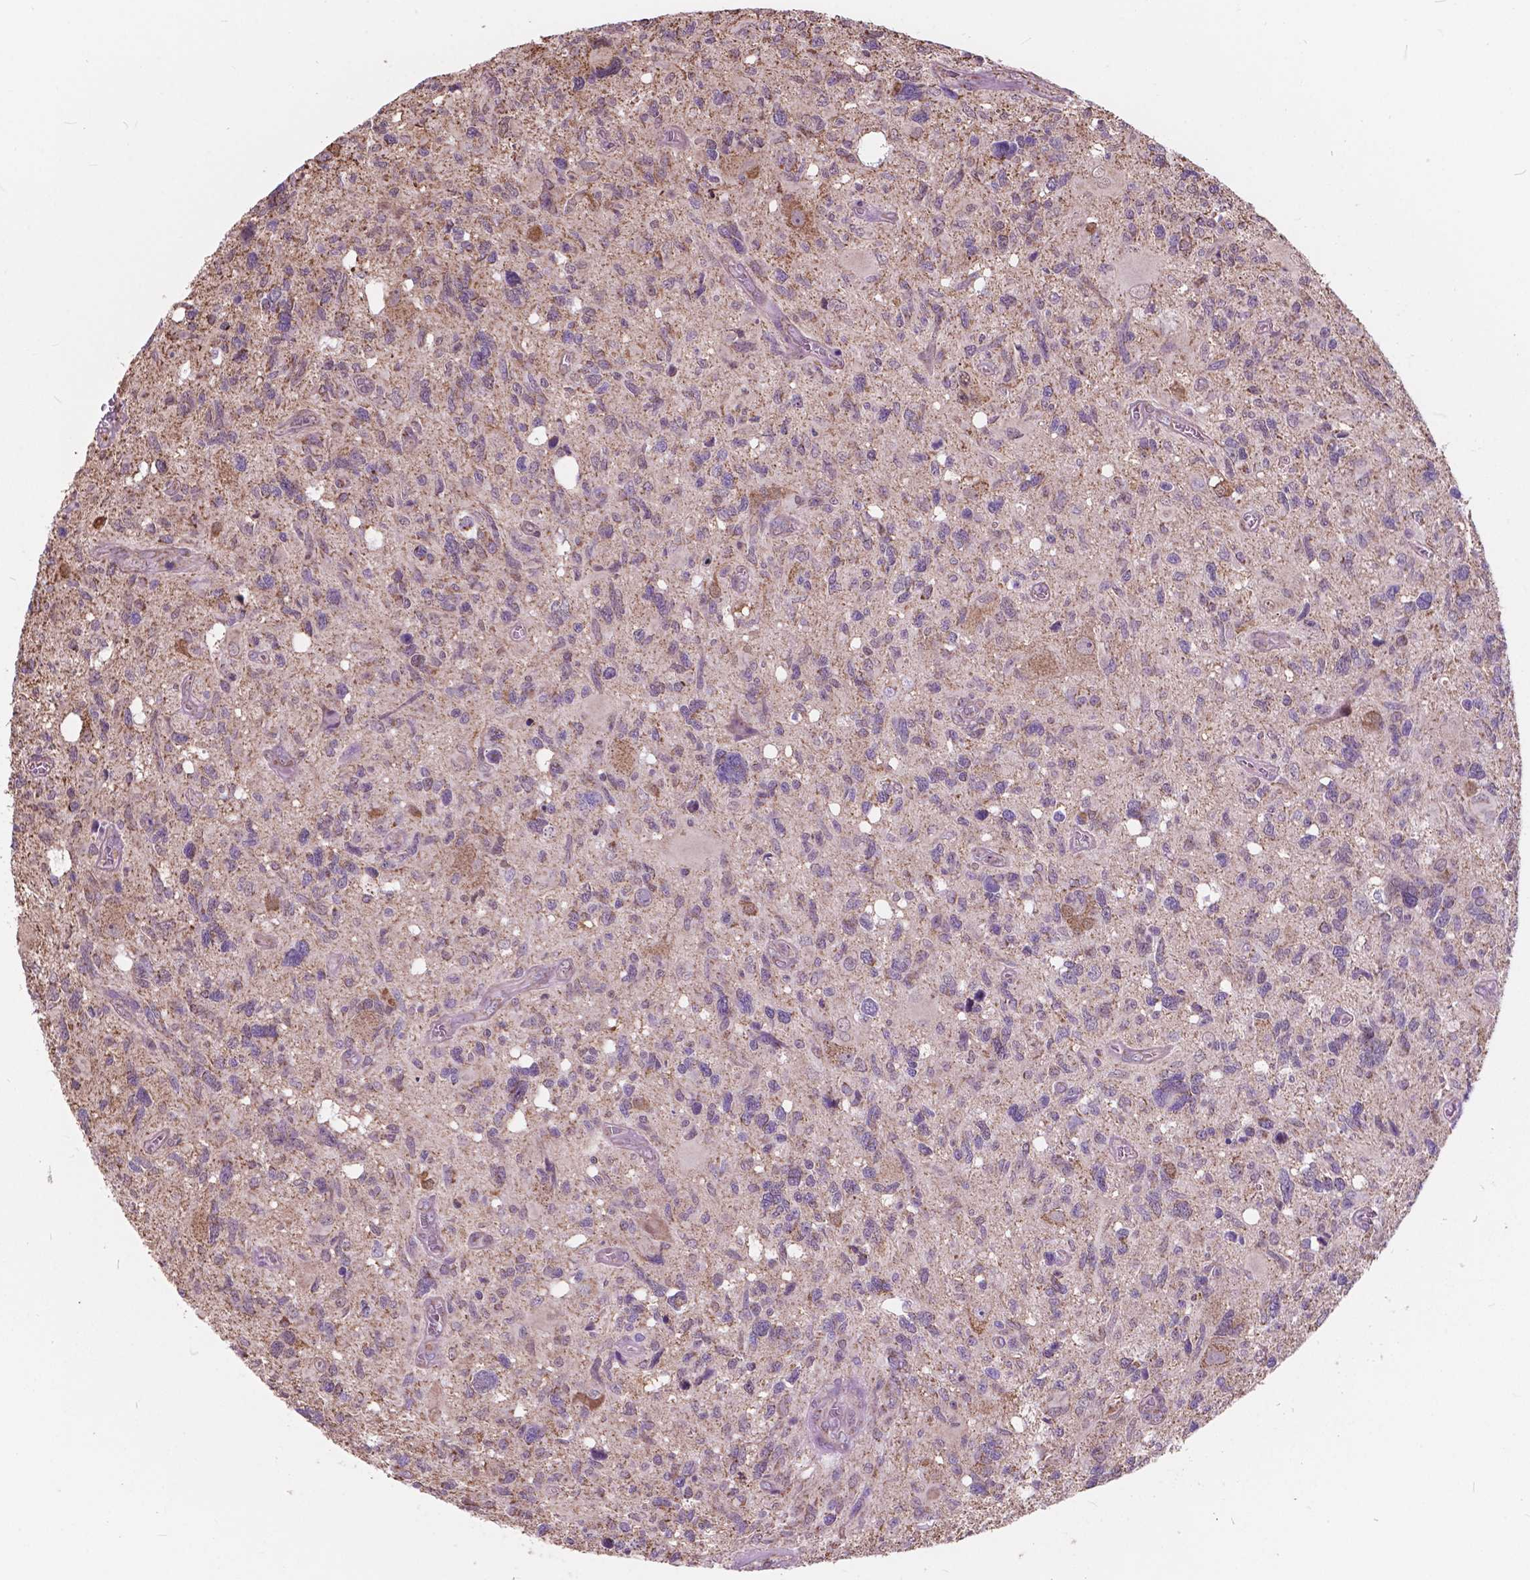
{"staining": {"intensity": "weak", "quantity": "25%-75%", "location": "cytoplasmic/membranous"}, "tissue": "glioma", "cell_type": "Tumor cells", "image_type": "cancer", "snomed": [{"axis": "morphology", "description": "Glioma, malignant, High grade"}, {"axis": "topography", "description": "Brain"}], "caption": "IHC (DAB) staining of human high-grade glioma (malignant) shows weak cytoplasmic/membranous protein staining in about 25%-75% of tumor cells. (DAB (3,3'-diaminobenzidine) = brown stain, brightfield microscopy at high magnification).", "gene": "SCOC", "patient": {"sex": "male", "age": 49}}